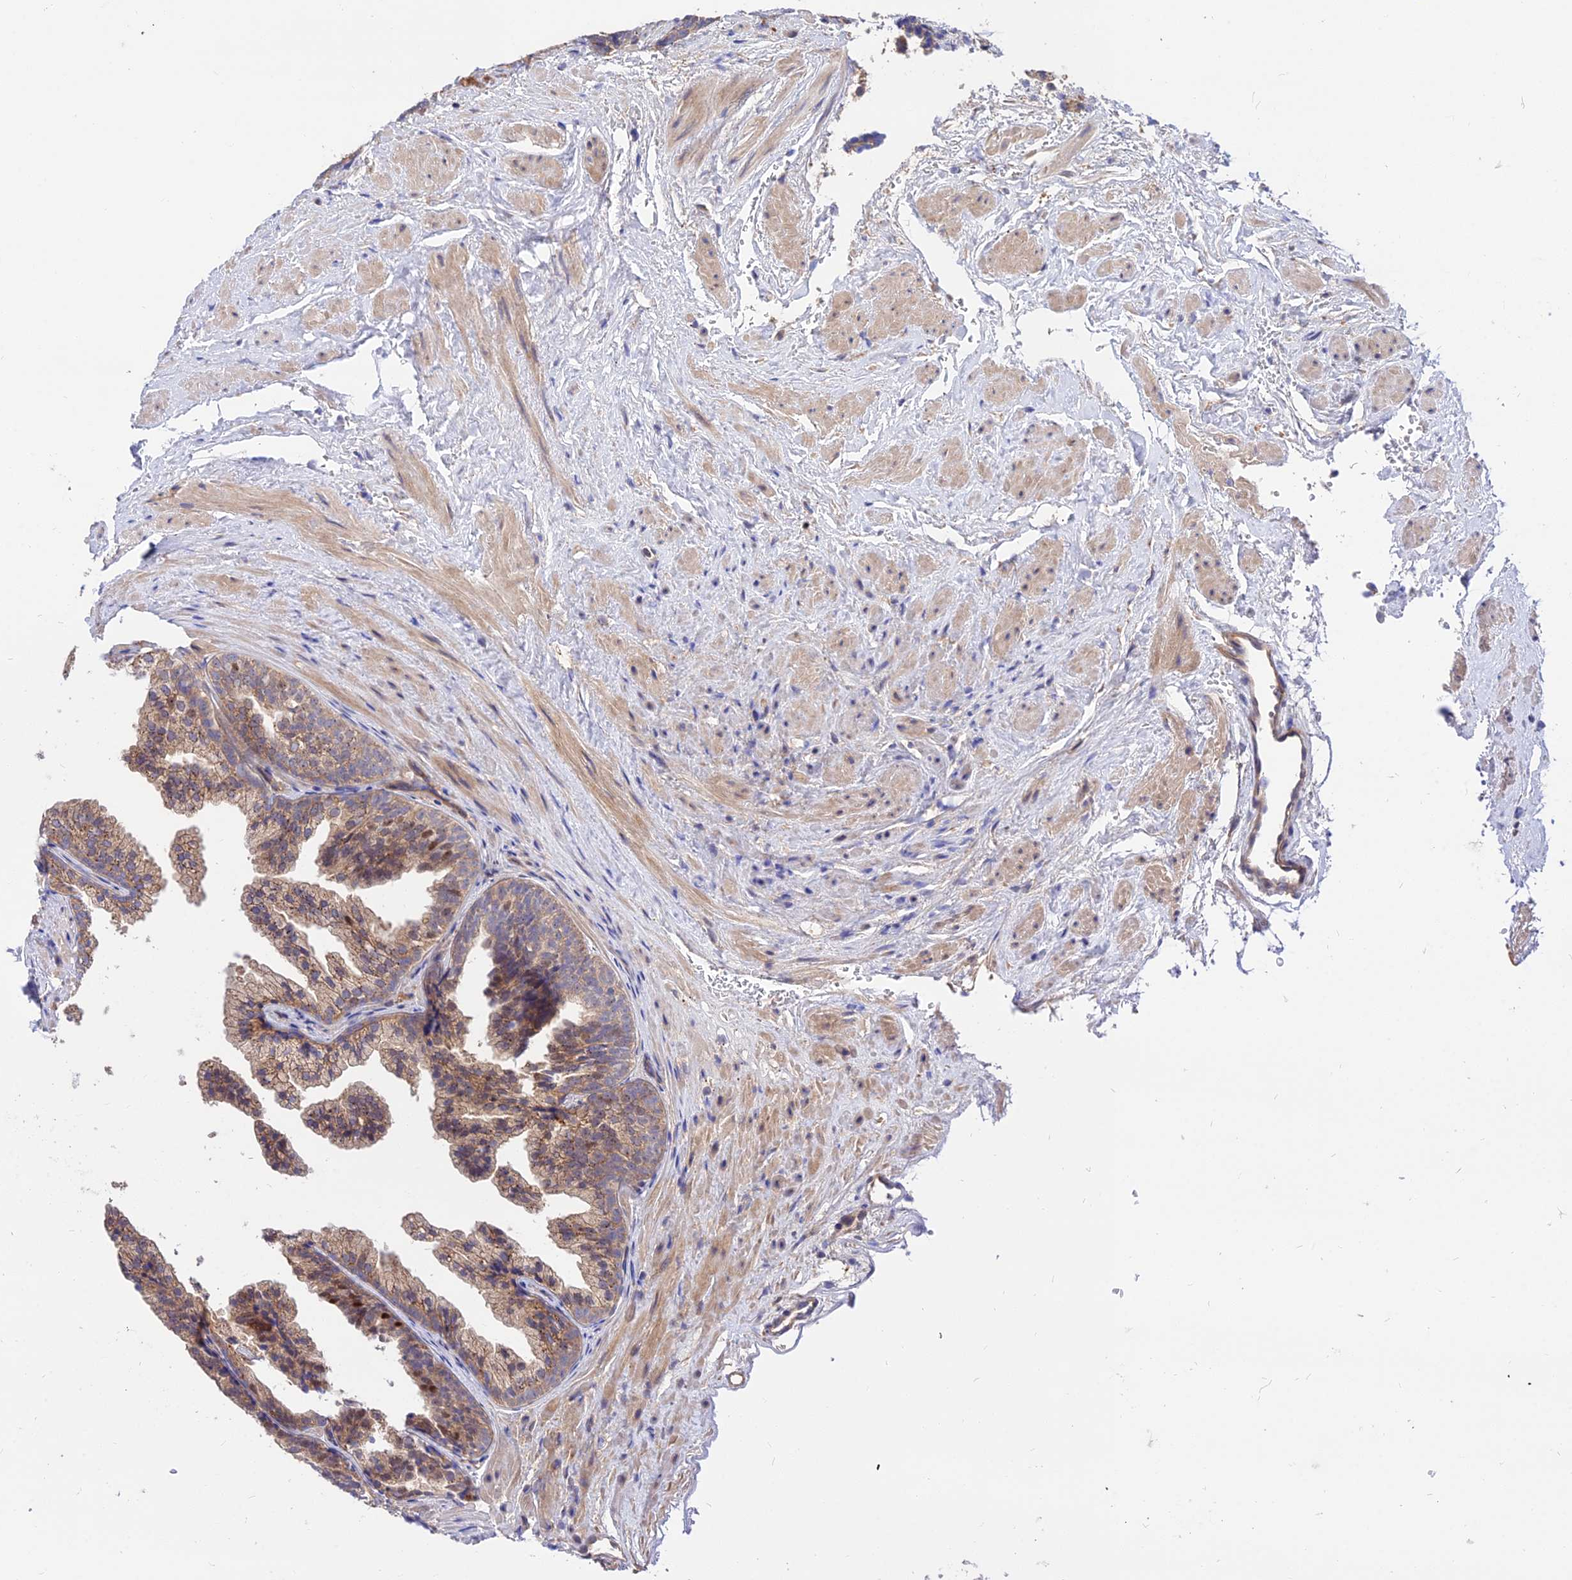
{"staining": {"intensity": "moderate", "quantity": ">75%", "location": "cytoplasmic/membranous"}, "tissue": "prostate", "cell_type": "Glandular cells", "image_type": "normal", "snomed": [{"axis": "morphology", "description": "Normal tissue, NOS"}, {"axis": "topography", "description": "Prostate"}], "caption": "A brown stain highlights moderate cytoplasmic/membranous expression of a protein in glandular cells of normal prostate.", "gene": "CDC37L1", "patient": {"sex": "male", "age": 76}}